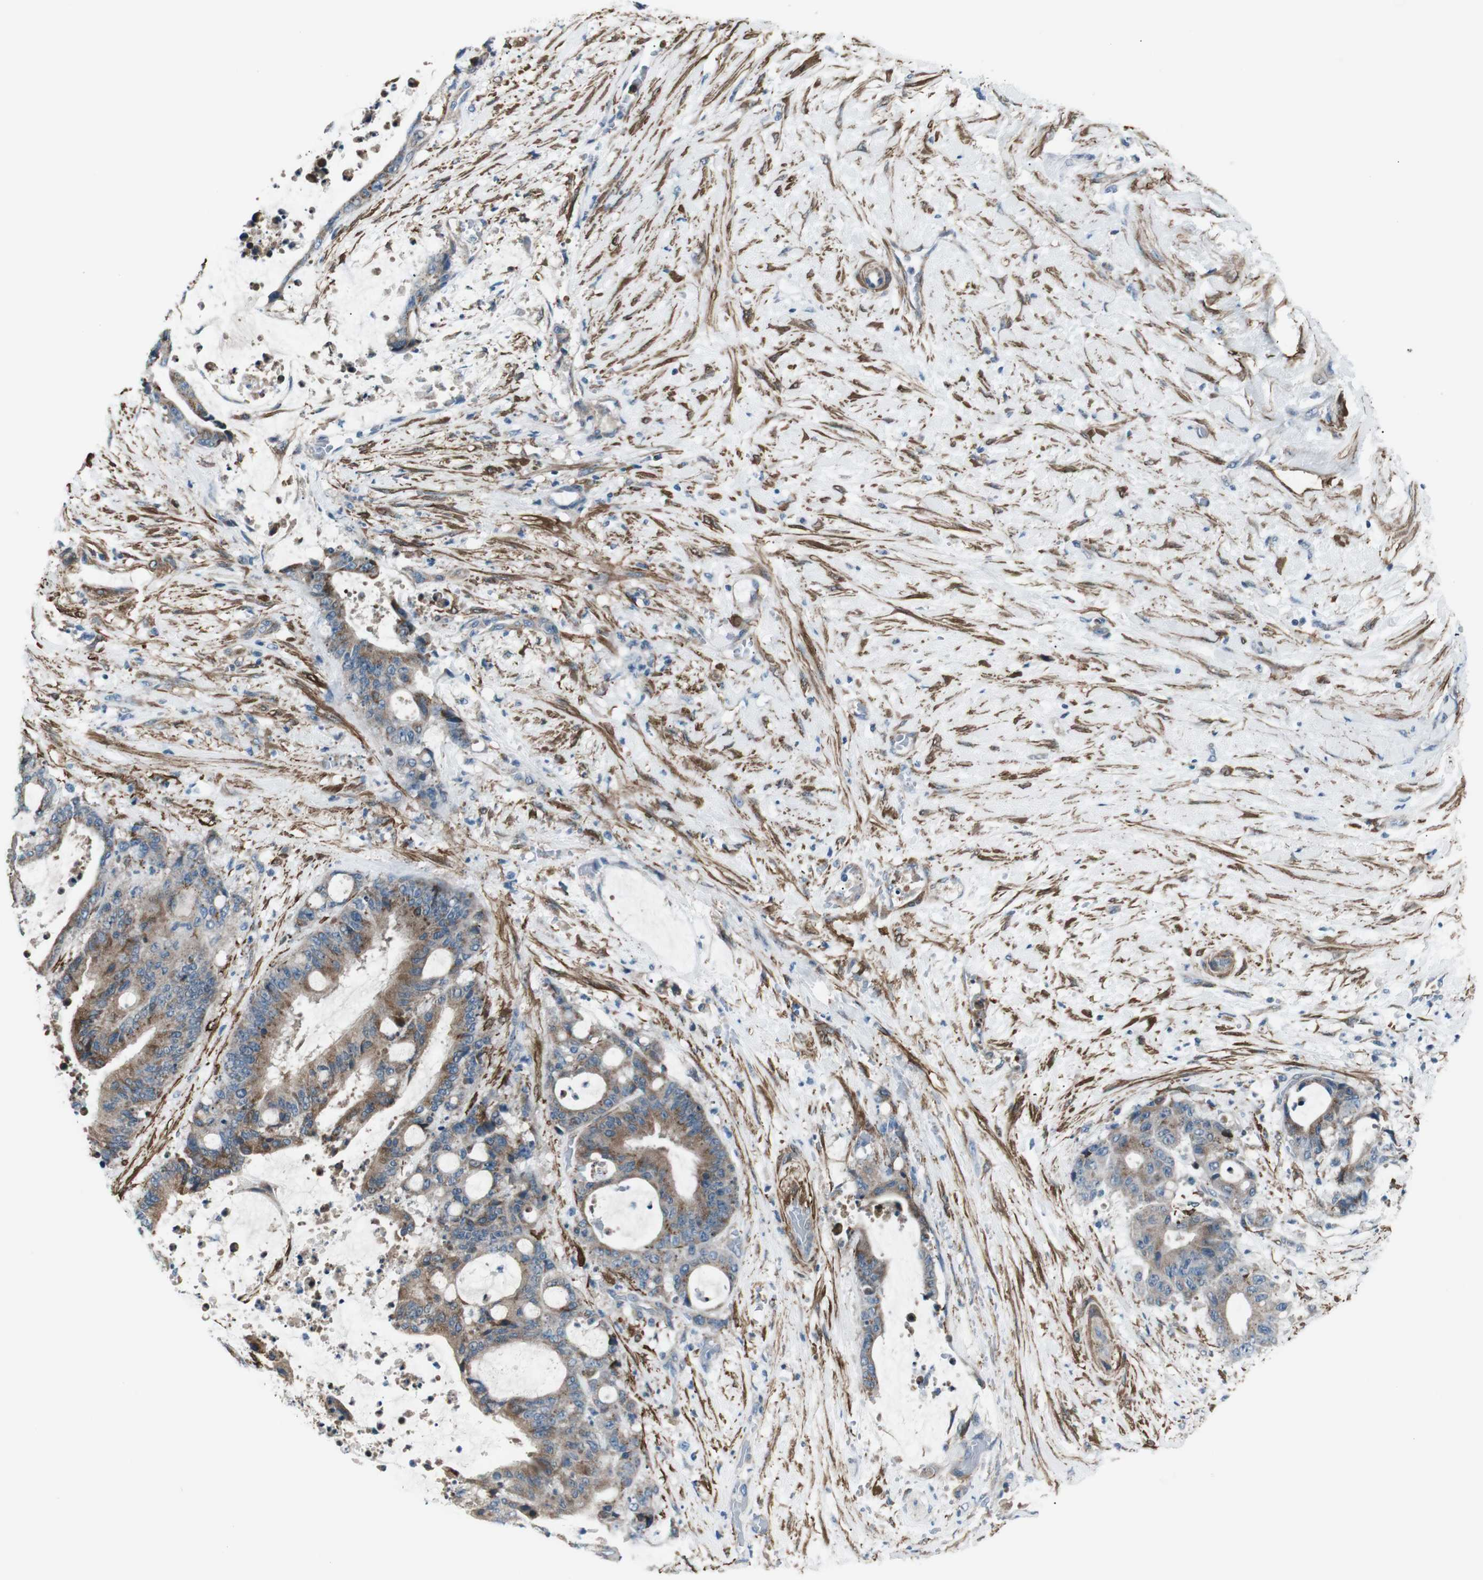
{"staining": {"intensity": "moderate", "quantity": ">75%", "location": "cytoplasmic/membranous"}, "tissue": "liver cancer", "cell_type": "Tumor cells", "image_type": "cancer", "snomed": [{"axis": "morphology", "description": "Normal tissue, NOS"}, {"axis": "morphology", "description": "Cholangiocarcinoma"}, {"axis": "topography", "description": "Liver"}, {"axis": "topography", "description": "Peripheral nerve tissue"}], "caption": "Immunohistochemistry (IHC) image of liver cholangiocarcinoma stained for a protein (brown), which shows medium levels of moderate cytoplasmic/membranous positivity in about >75% of tumor cells.", "gene": "PDLIM5", "patient": {"sex": "female", "age": 73}}